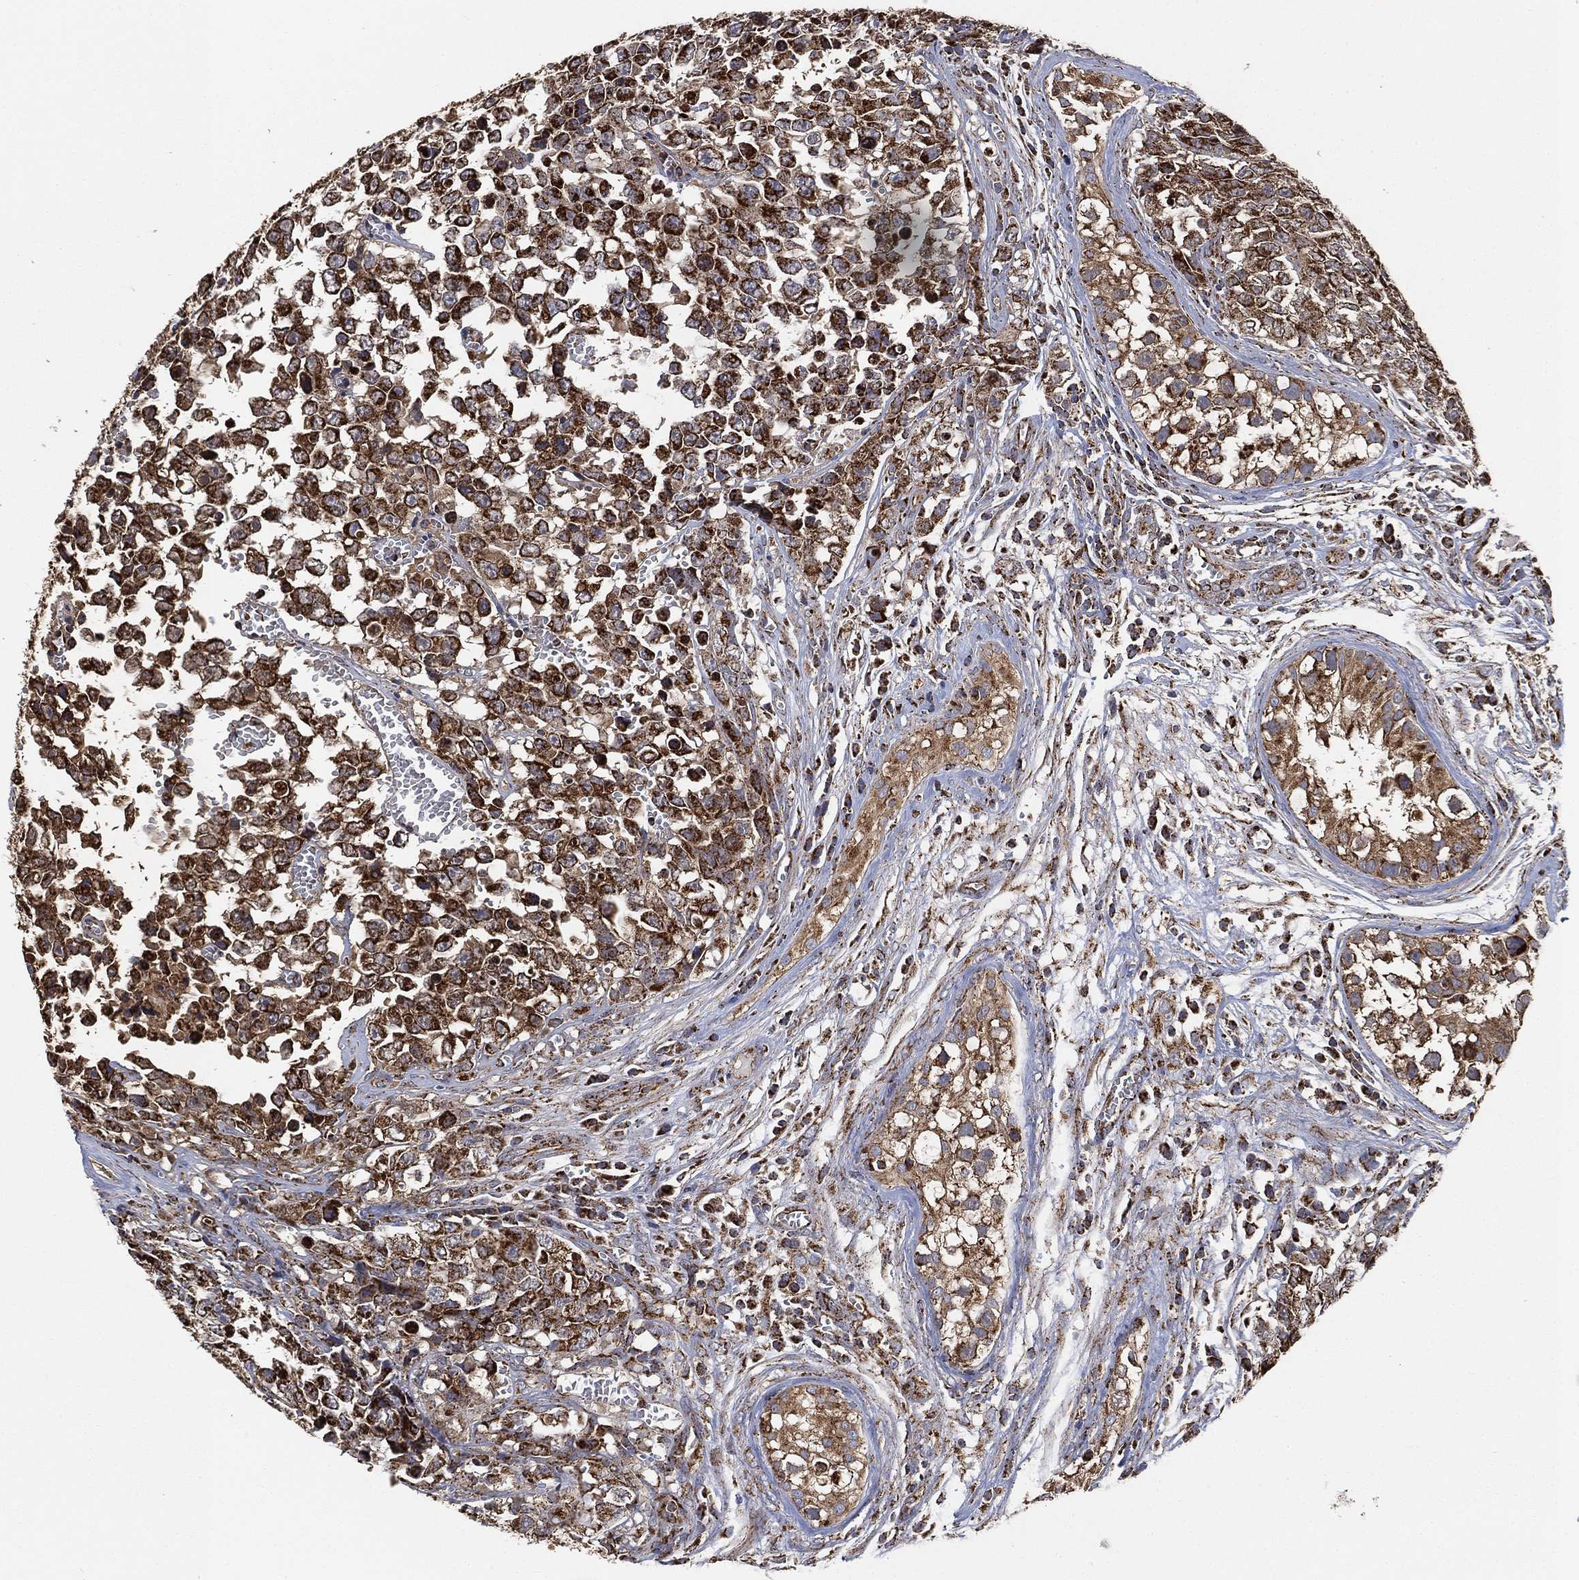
{"staining": {"intensity": "strong", "quantity": ">75%", "location": "cytoplasmic/membranous"}, "tissue": "testis cancer", "cell_type": "Tumor cells", "image_type": "cancer", "snomed": [{"axis": "morphology", "description": "Carcinoma, Embryonal, NOS"}, {"axis": "topography", "description": "Testis"}], "caption": "Embryonal carcinoma (testis) stained with a protein marker displays strong staining in tumor cells.", "gene": "SLC38A7", "patient": {"sex": "male", "age": 23}}